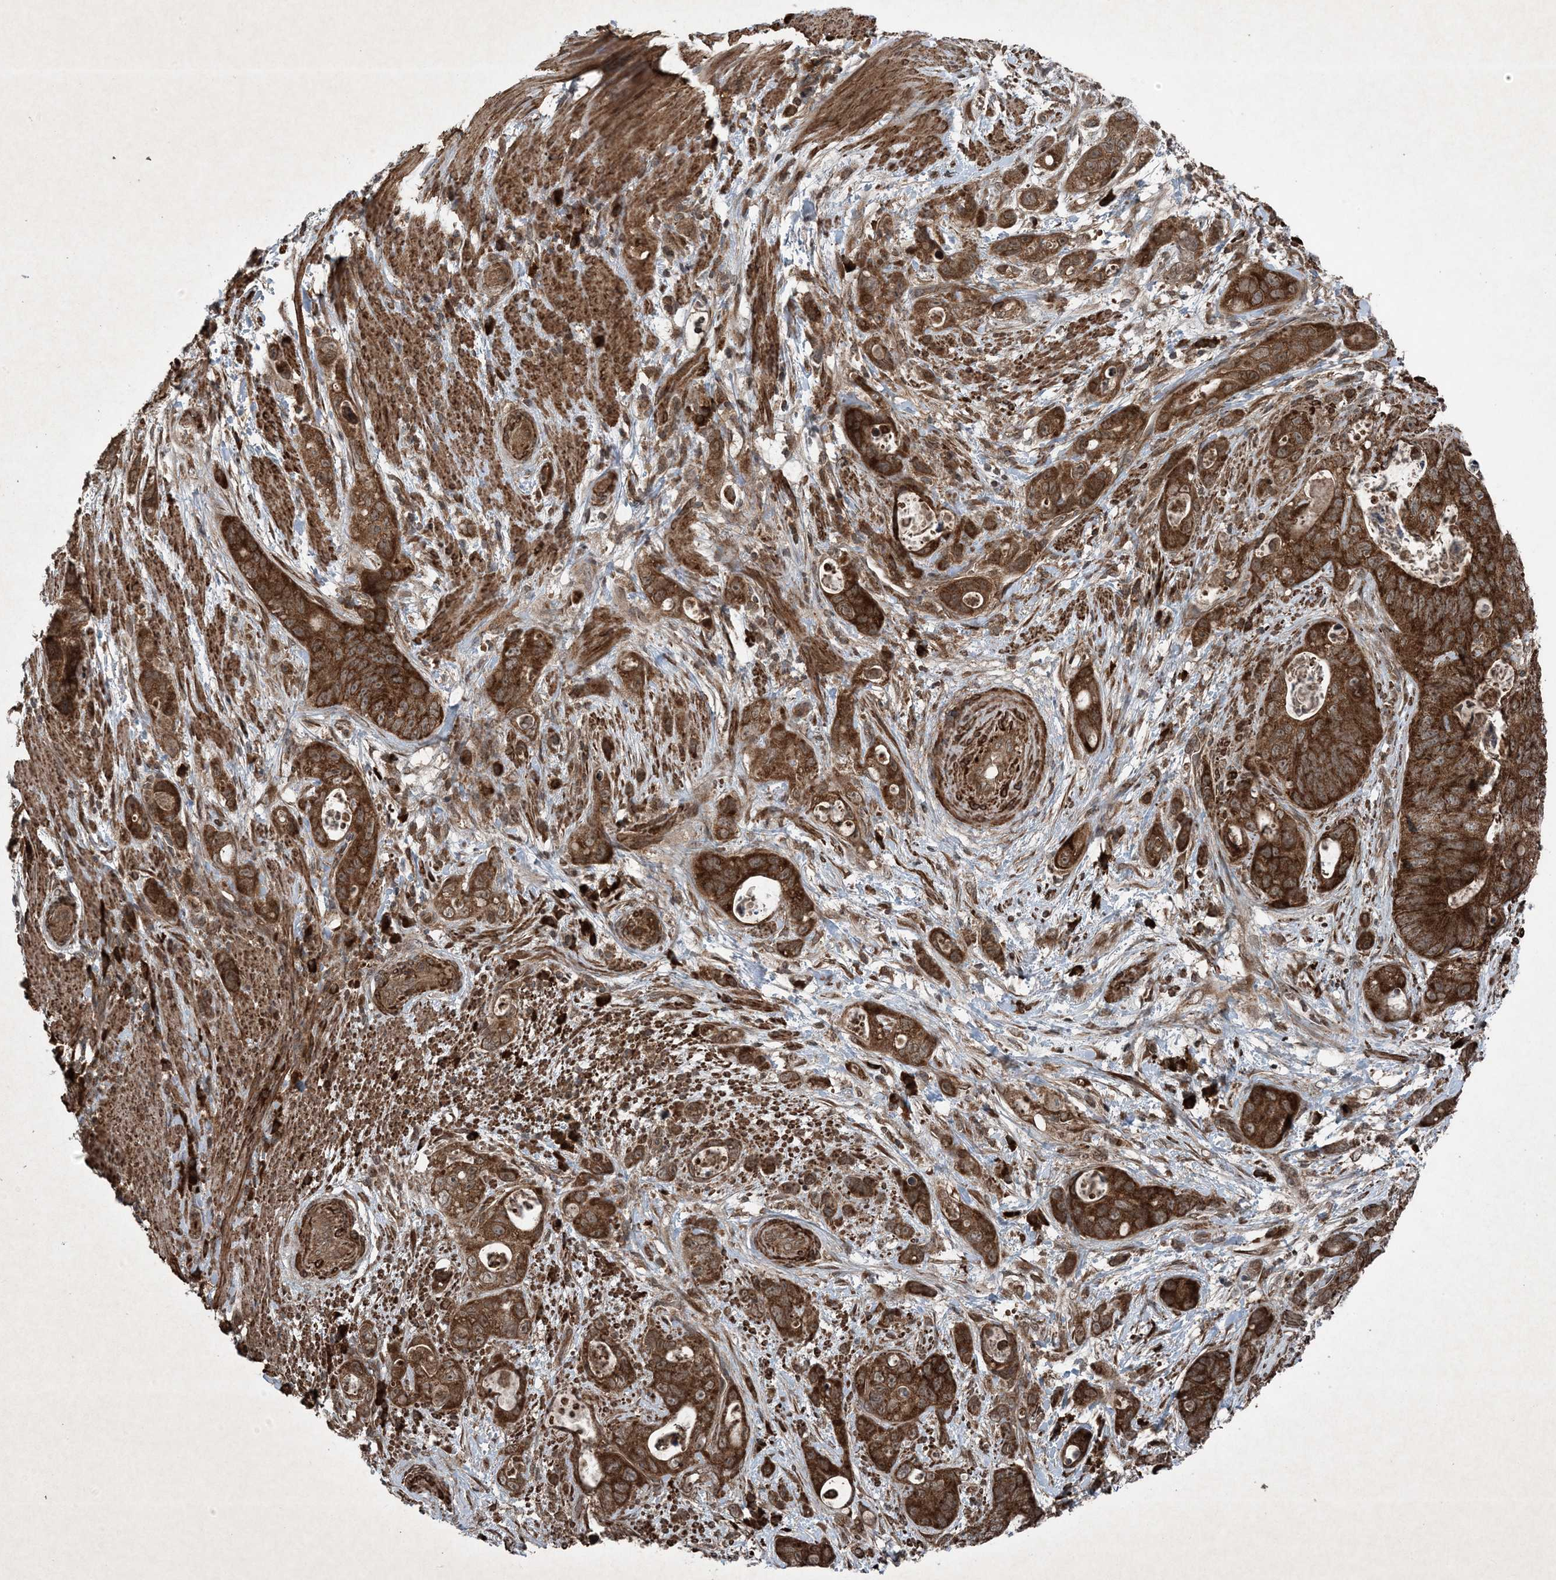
{"staining": {"intensity": "strong", "quantity": ">75%", "location": "cytoplasmic/membranous"}, "tissue": "stomach cancer", "cell_type": "Tumor cells", "image_type": "cancer", "snomed": [{"axis": "morphology", "description": "Adenocarcinoma, NOS"}, {"axis": "topography", "description": "Stomach"}], "caption": "Stomach cancer tissue exhibits strong cytoplasmic/membranous staining in approximately >75% of tumor cells (Stains: DAB in brown, nuclei in blue, Microscopy: brightfield microscopy at high magnification).", "gene": "GNG5", "patient": {"sex": "female", "age": 89}}